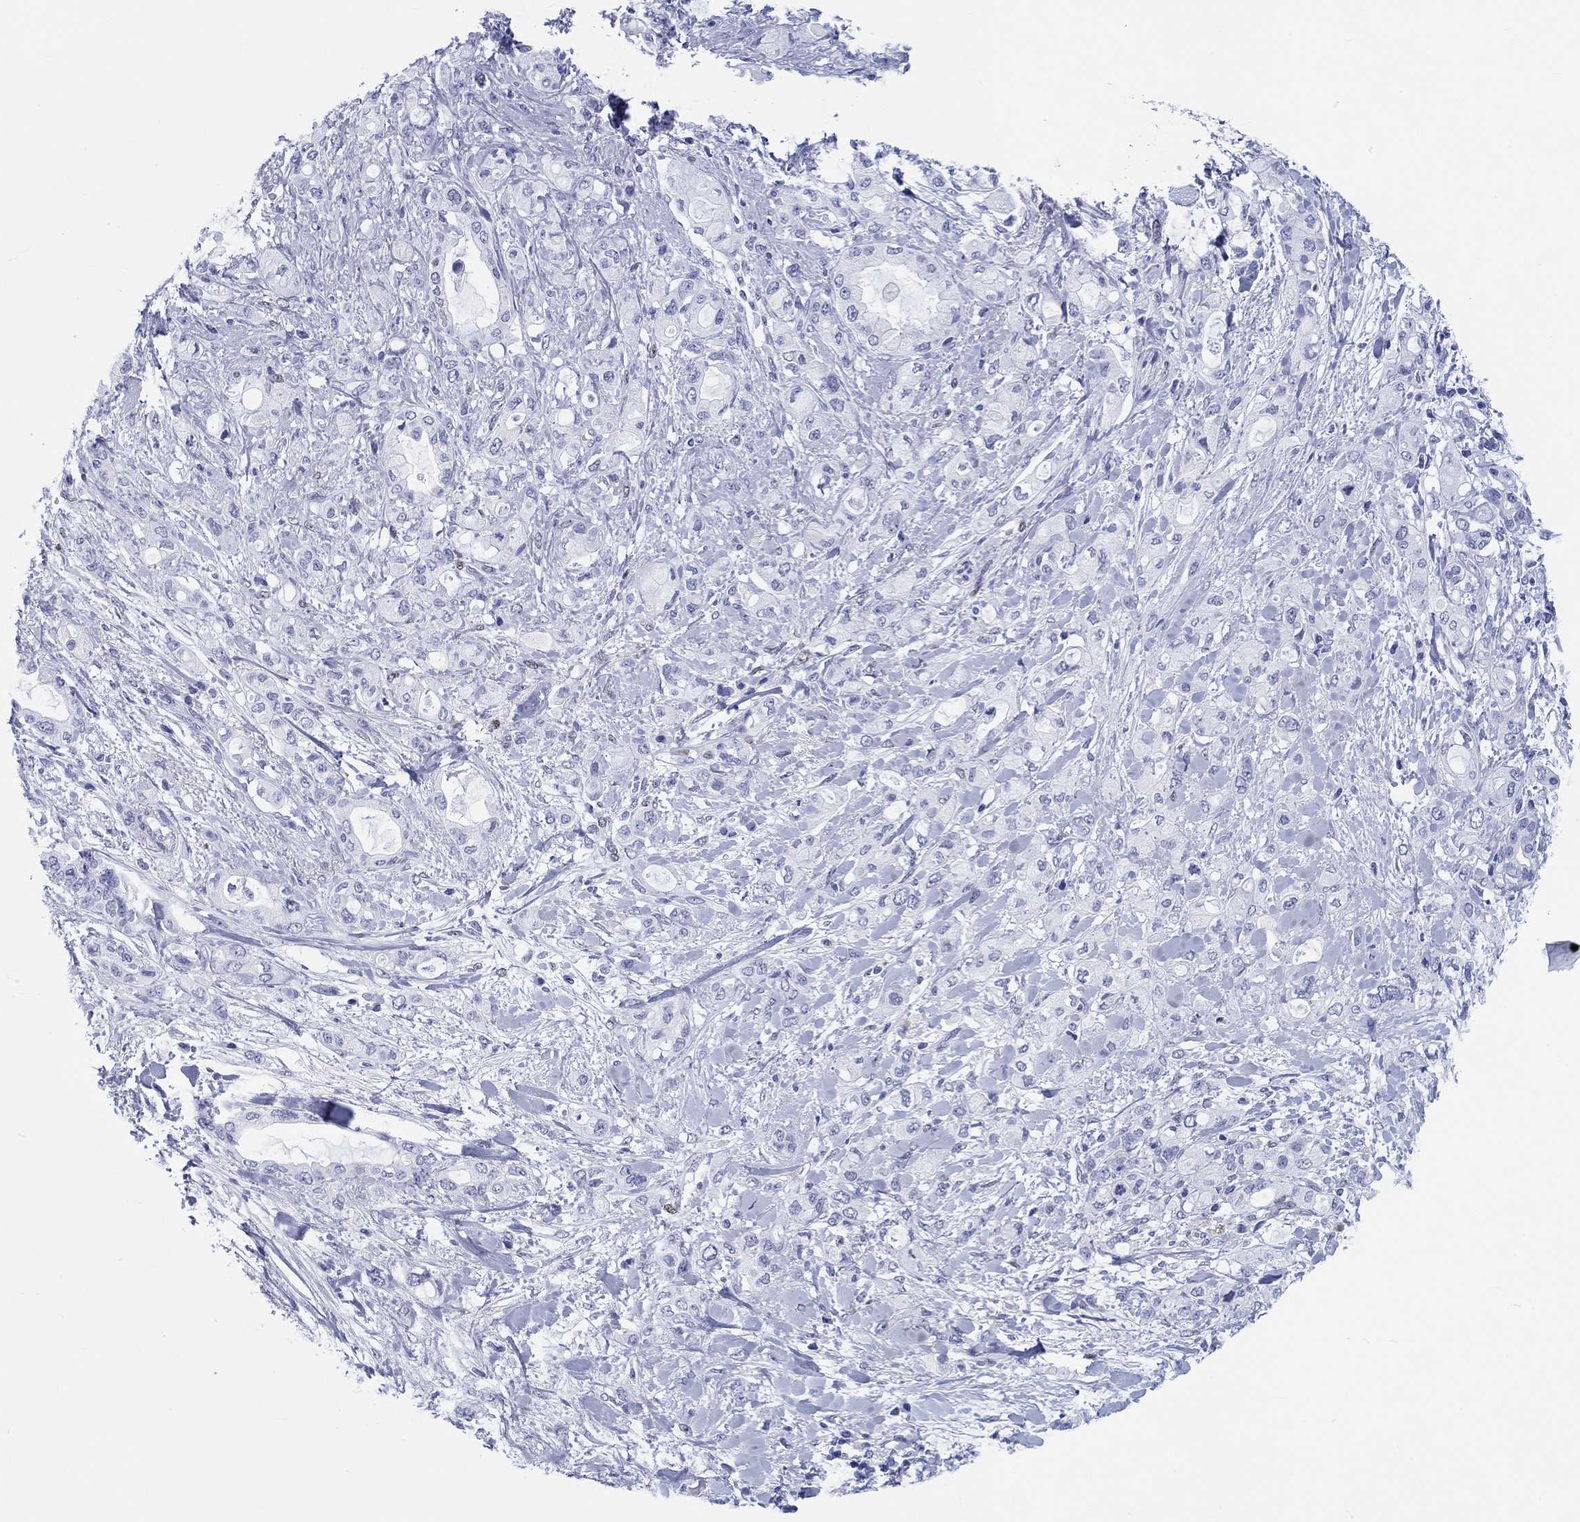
{"staining": {"intensity": "negative", "quantity": "none", "location": "none"}, "tissue": "pancreatic cancer", "cell_type": "Tumor cells", "image_type": "cancer", "snomed": [{"axis": "morphology", "description": "Adenocarcinoma, NOS"}, {"axis": "topography", "description": "Pancreas"}], "caption": "This is a micrograph of immunohistochemistry staining of pancreatic cancer (adenocarcinoma), which shows no staining in tumor cells.", "gene": "H1-1", "patient": {"sex": "female", "age": 56}}